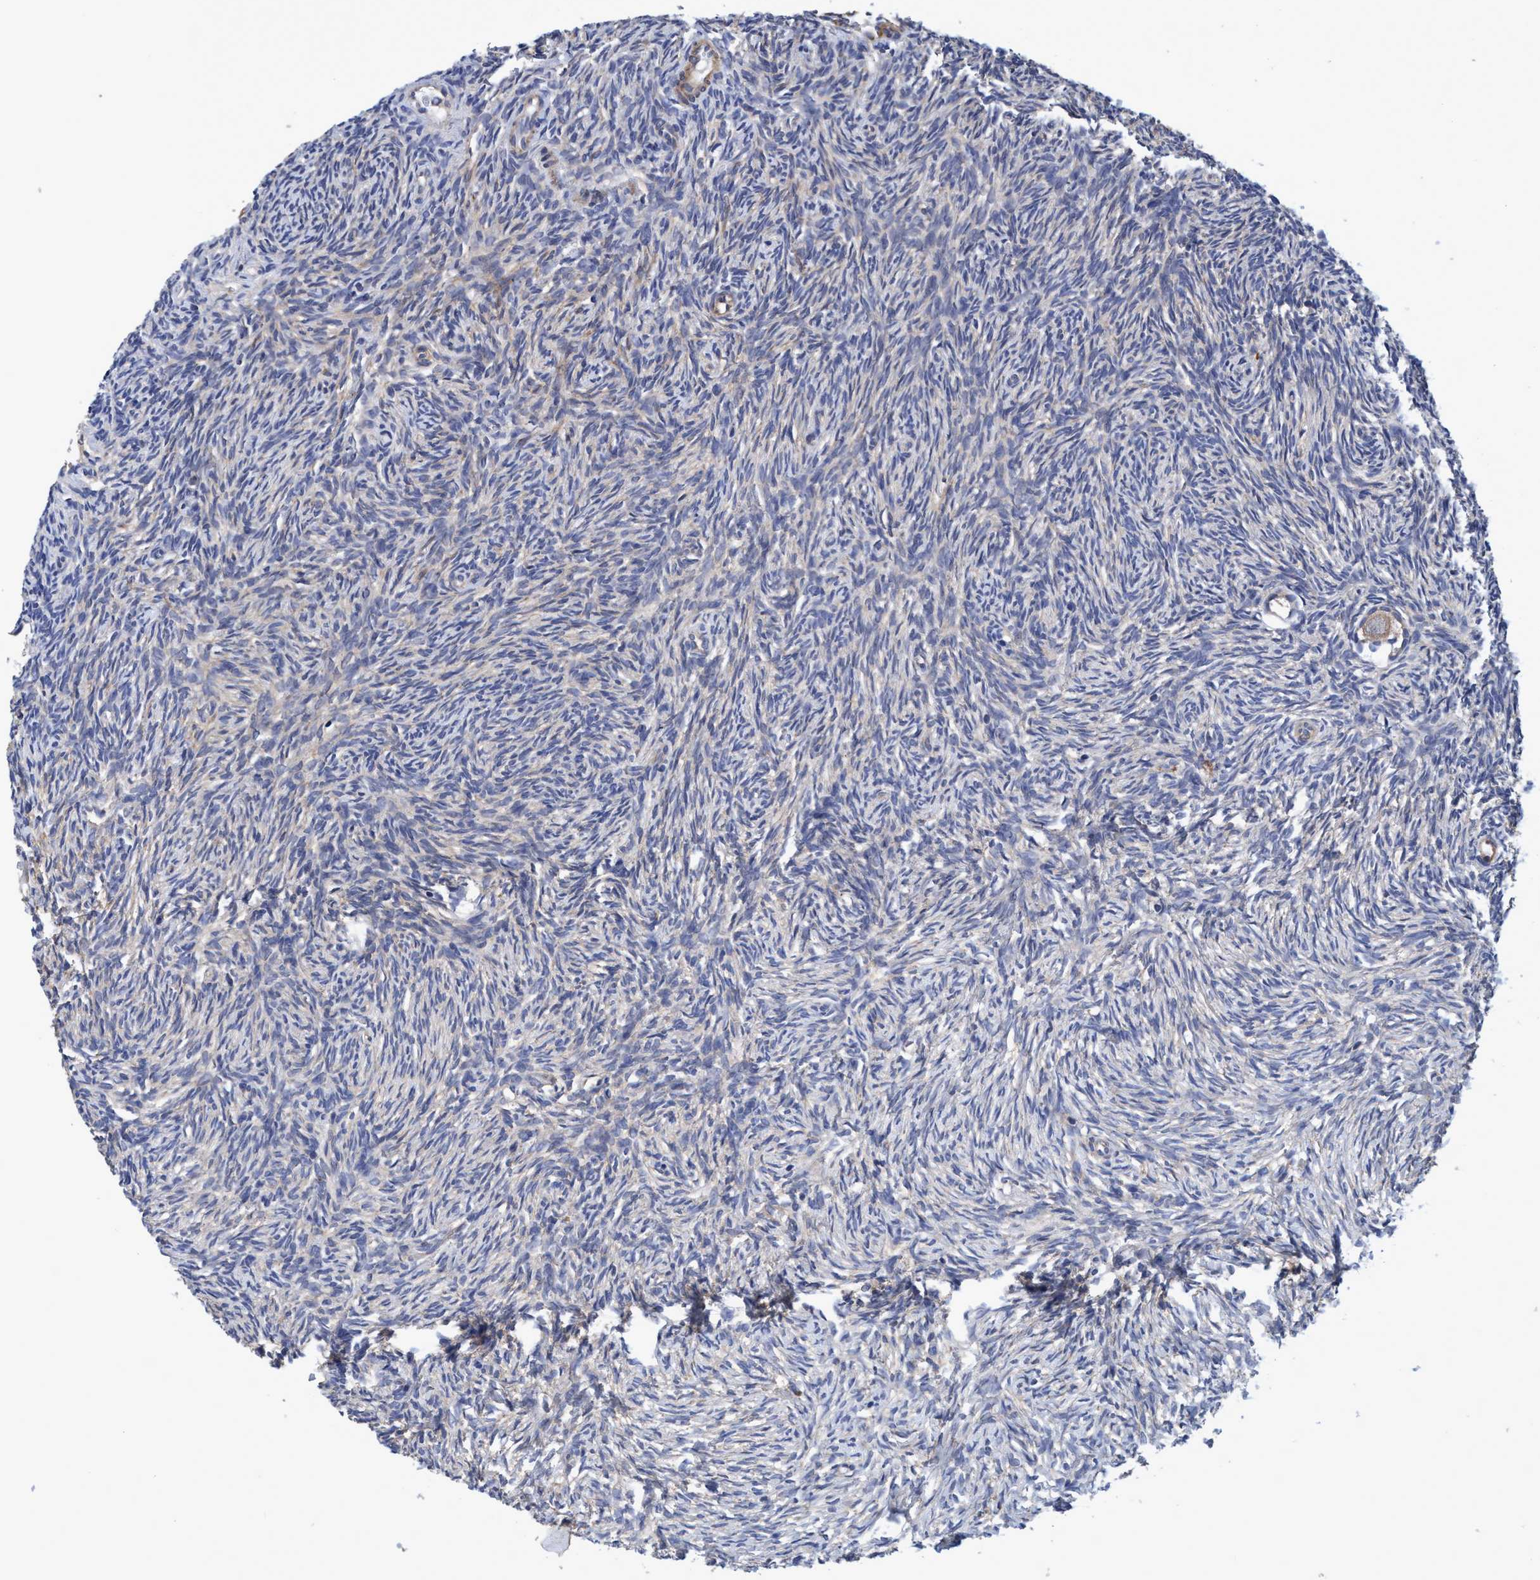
{"staining": {"intensity": "weak", "quantity": "25%-75%", "location": "cytoplasmic/membranous"}, "tissue": "ovary", "cell_type": "Follicle cells", "image_type": "normal", "snomed": [{"axis": "morphology", "description": "Normal tissue, NOS"}, {"axis": "topography", "description": "Ovary"}], "caption": "DAB immunohistochemical staining of normal human ovary exhibits weak cytoplasmic/membranous protein staining in approximately 25%-75% of follicle cells.", "gene": "CALCOCO2", "patient": {"sex": "female", "age": 35}}